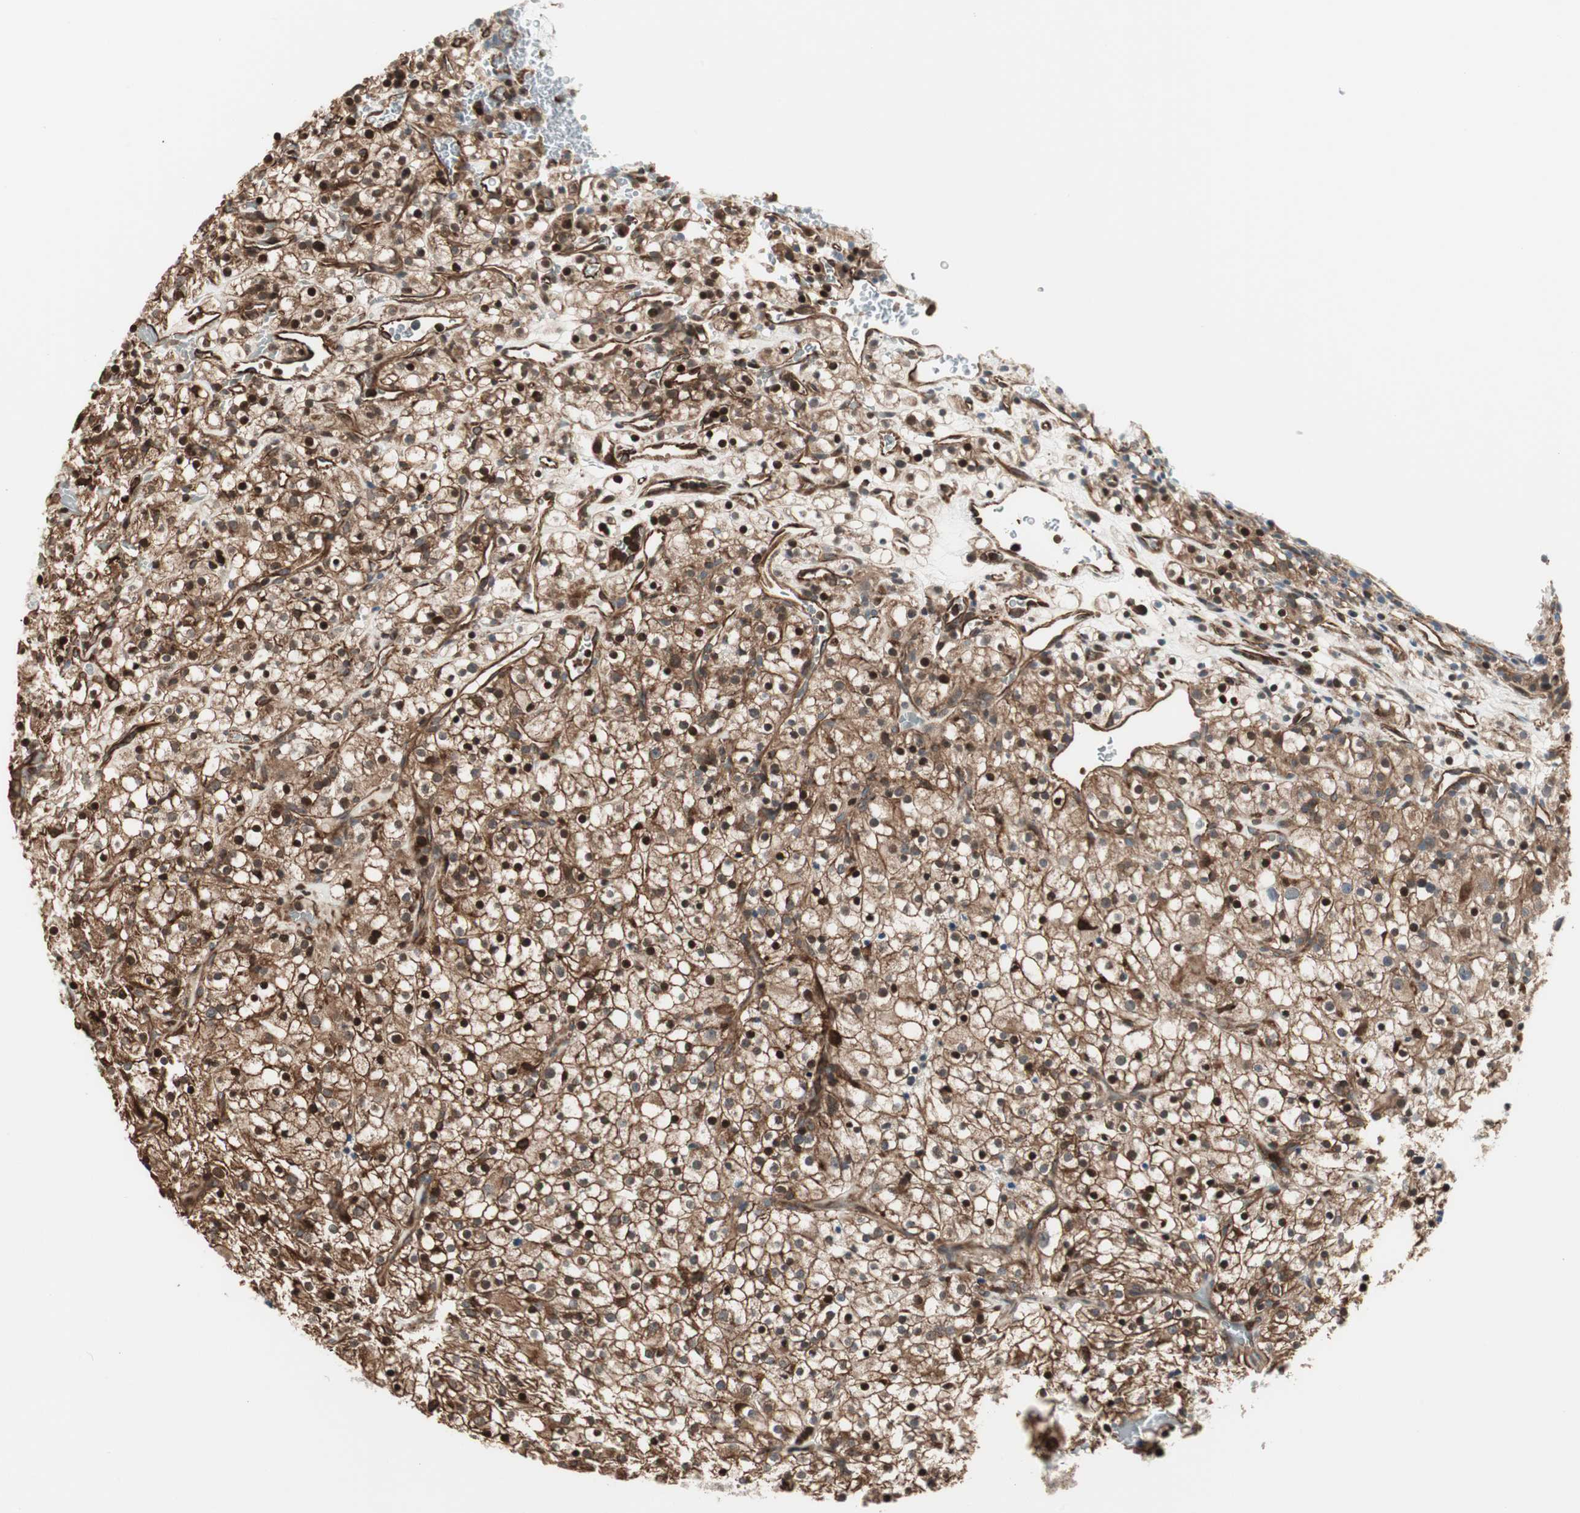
{"staining": {"intensity": "strong", "quantity": ">75%", "location": "cytoplasmic/membranous,nuclear"}, "tissue": "renal cancer", "cell_type": "Tumor cells", "image_type": "cancer", "snomed": [{"axis": "morphology", "description": "Normal tissue, NOS"}, {"axis": "morphology", "description": "Adenocarcinoma, NOS"}, {"axis": "topography", "description": "Kidney"}], "caption": "Adenocarcinoma (renal) stained with a brown dye displays strong cytoplasmic/membranous and nuclear positive positivity in about >75% of tumor cells.", "gene": "MAD2L2", "patient": {"sex": "female", "age": 72}}